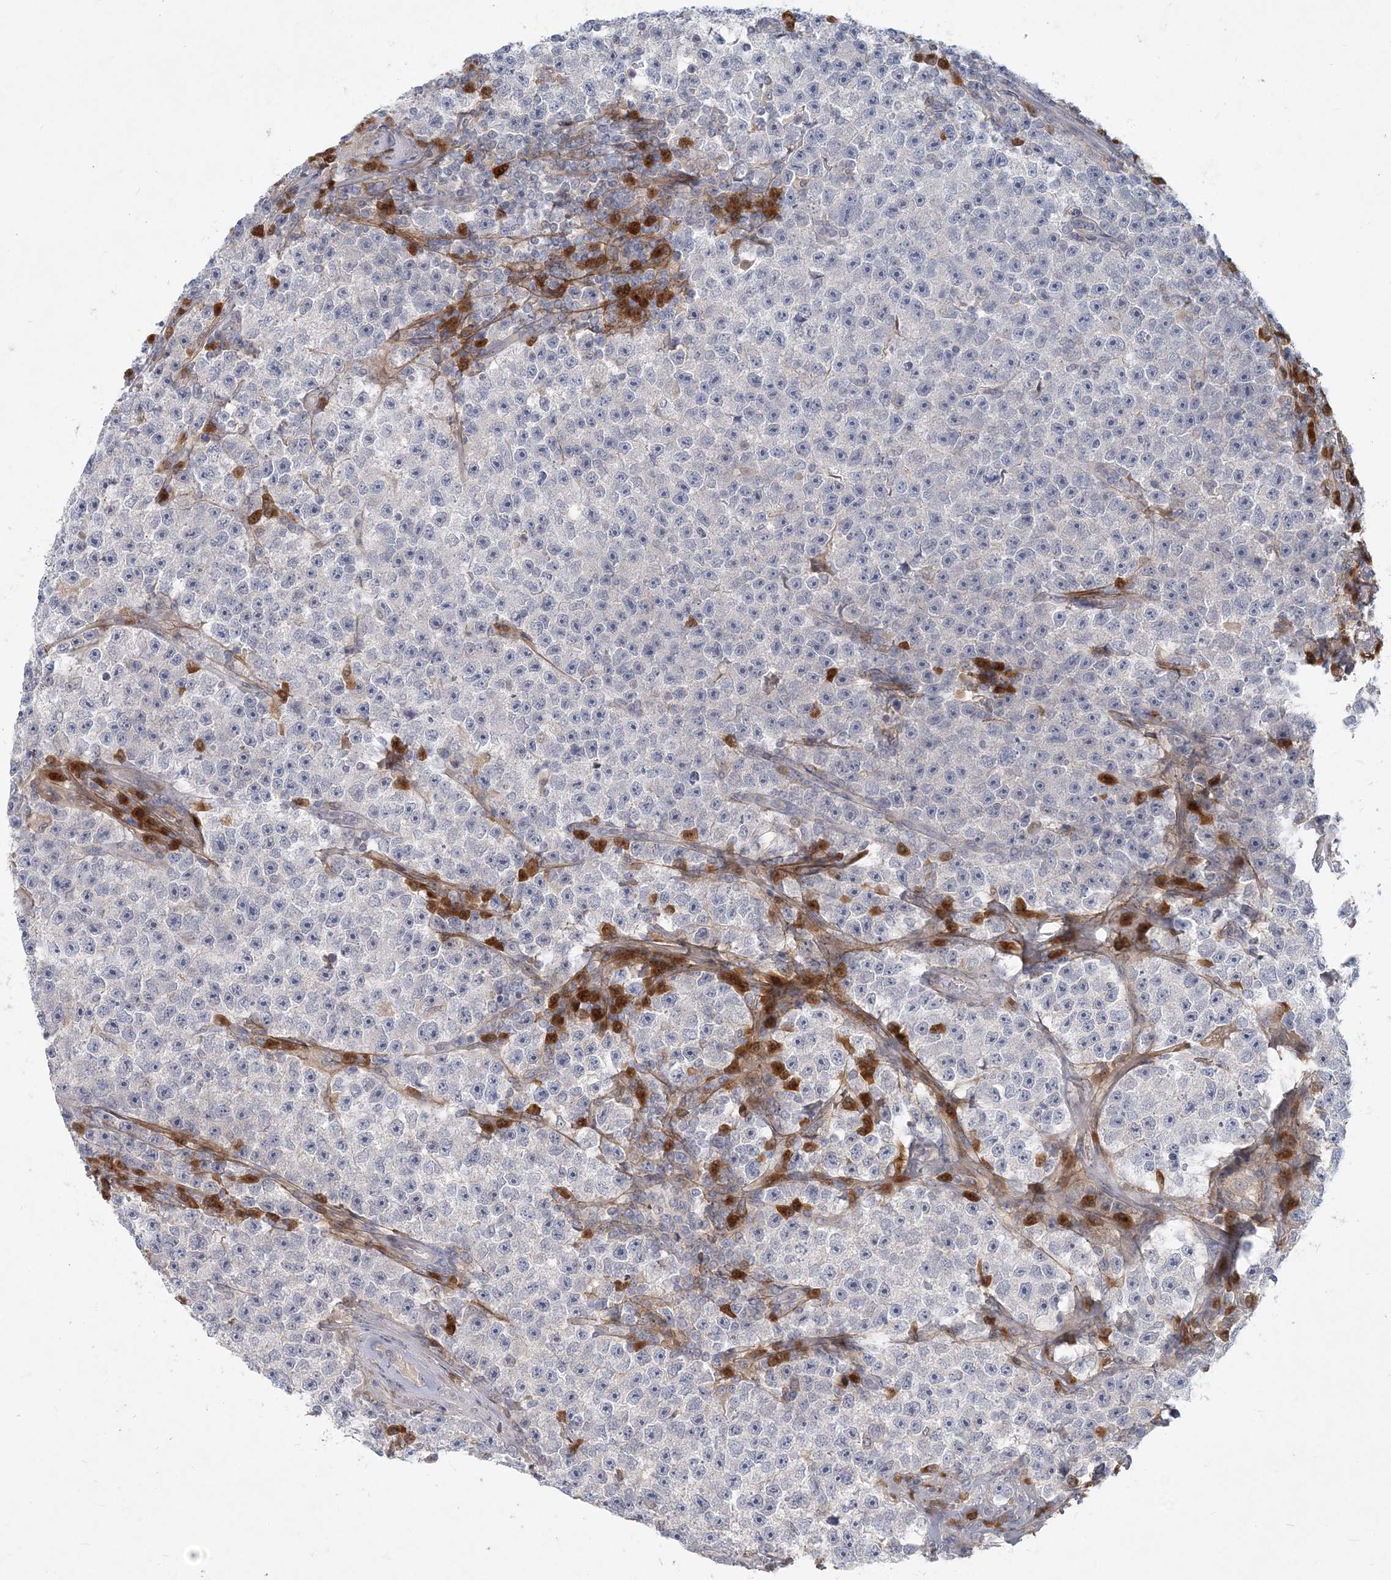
{"staining": {"intensity": "negative", "quantity": "none", "location": "none"}, "tissue": "testis cancer", "cell_type": "Tumor cells", "image_type": "cancer", "snomed": [{"axis": "morphology", "description": "Seminoma, NOS"}, {"axis": "topography", "description": "Testis"}], "caption": "This is a image of immunohistochemistry (IHC) staining of testis cancer, which shows no expression in tumor cells.", "gene": "GMPPA", "patient": {"sex": "male", "age": 22}}